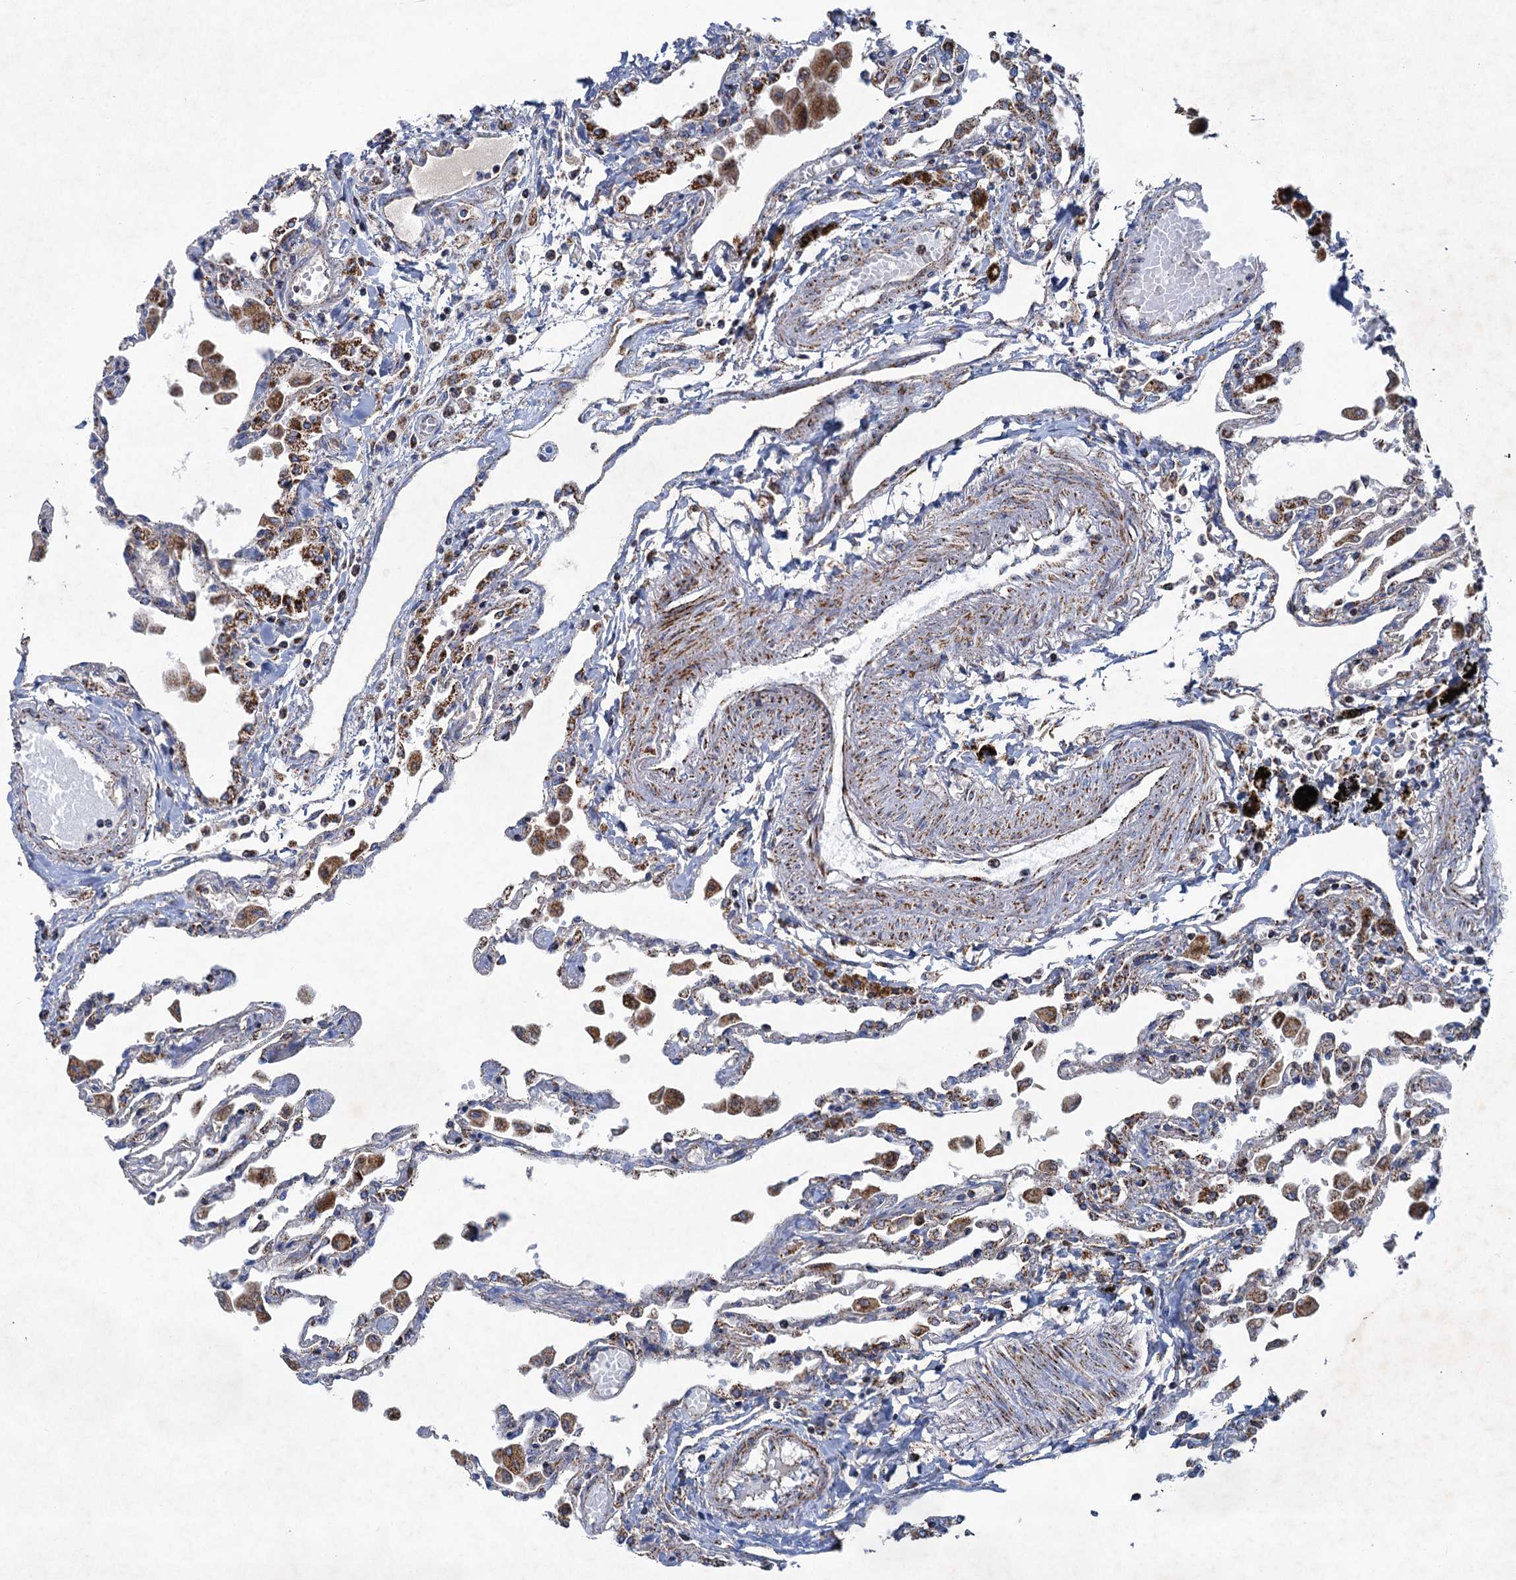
{"staining": {"intensity": "moderate", "quantity": "25%-75%", "location": "cytoplasmic/membranous"}, "tissue": "lung", "cell_type": "Alveolar cells", "image_type": "normal", "snomed": [{"axis": "morphology", "description": "Normal tissue, NOS"}, {"axis": "topography", "description": "Bronchus"}, {"axis": "topography", "description": "Lung"}], "caption": "An image showing moderate cytoplasmic/membranous positivity in approximately 25%-75% of alveolar cells in normal lung, as visualized by brown immunohistochemical staining.", "gene": "GTPBP3", "patient": {"sex": "female", "age": 49}}